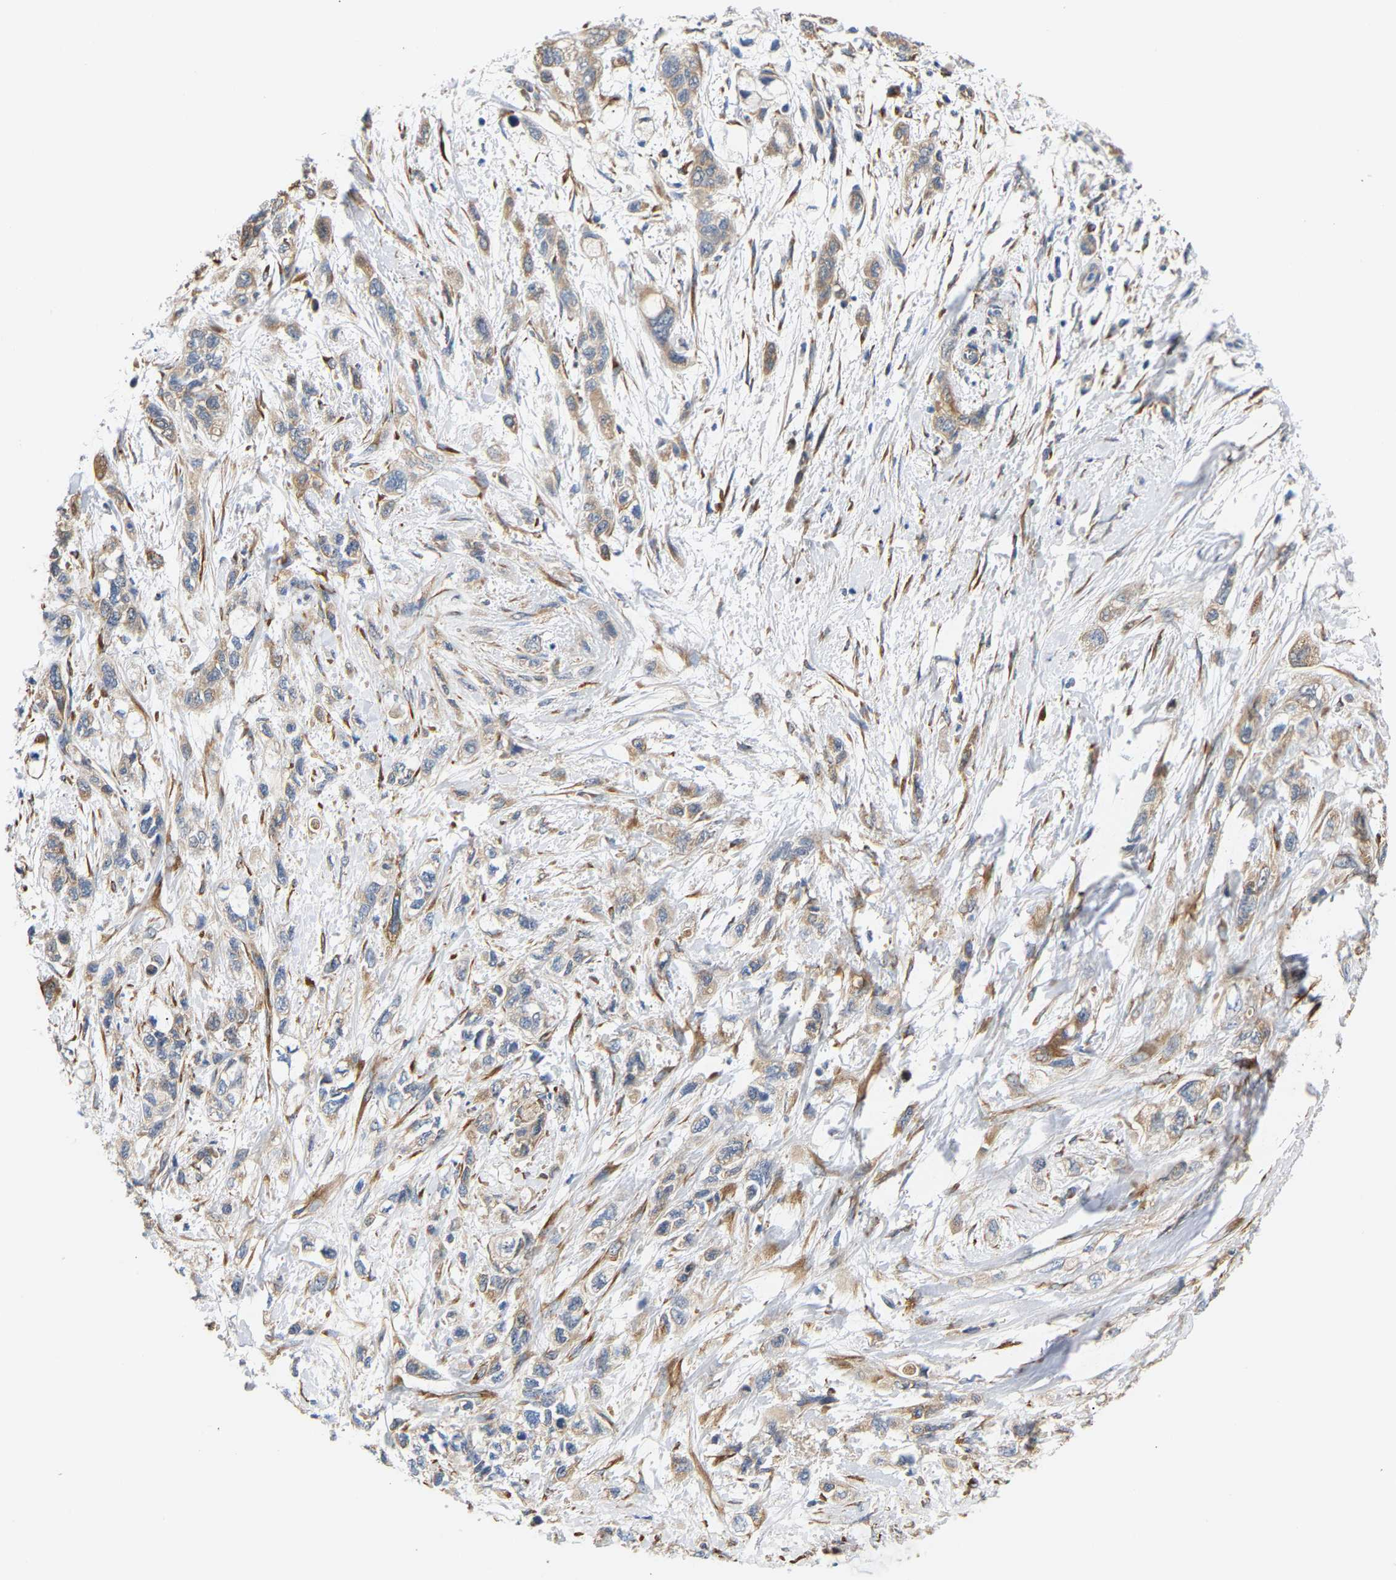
{"staining": {"intensity": "weak", "quantity": ">75%", "location": "cytoplasmic/membranous"}, "tissue": "pancreatic cancer", "cell_type": "Tumor cells", "image_type": "cancer", "snomed": [{"axis": "morphology", "description": "Adenocarcinoma, NOS"}, {"axis": "topography", "description": "Pancreas"}], "caption": "The micrograph shows a brown stain indicating the presence of a protein in the cytoplasmic/membranous of tumor cells in pancreatic cancer (adenocarcinoma).", "gene": "TMEM168", "patient": {"sex": "male", "age": 74}}